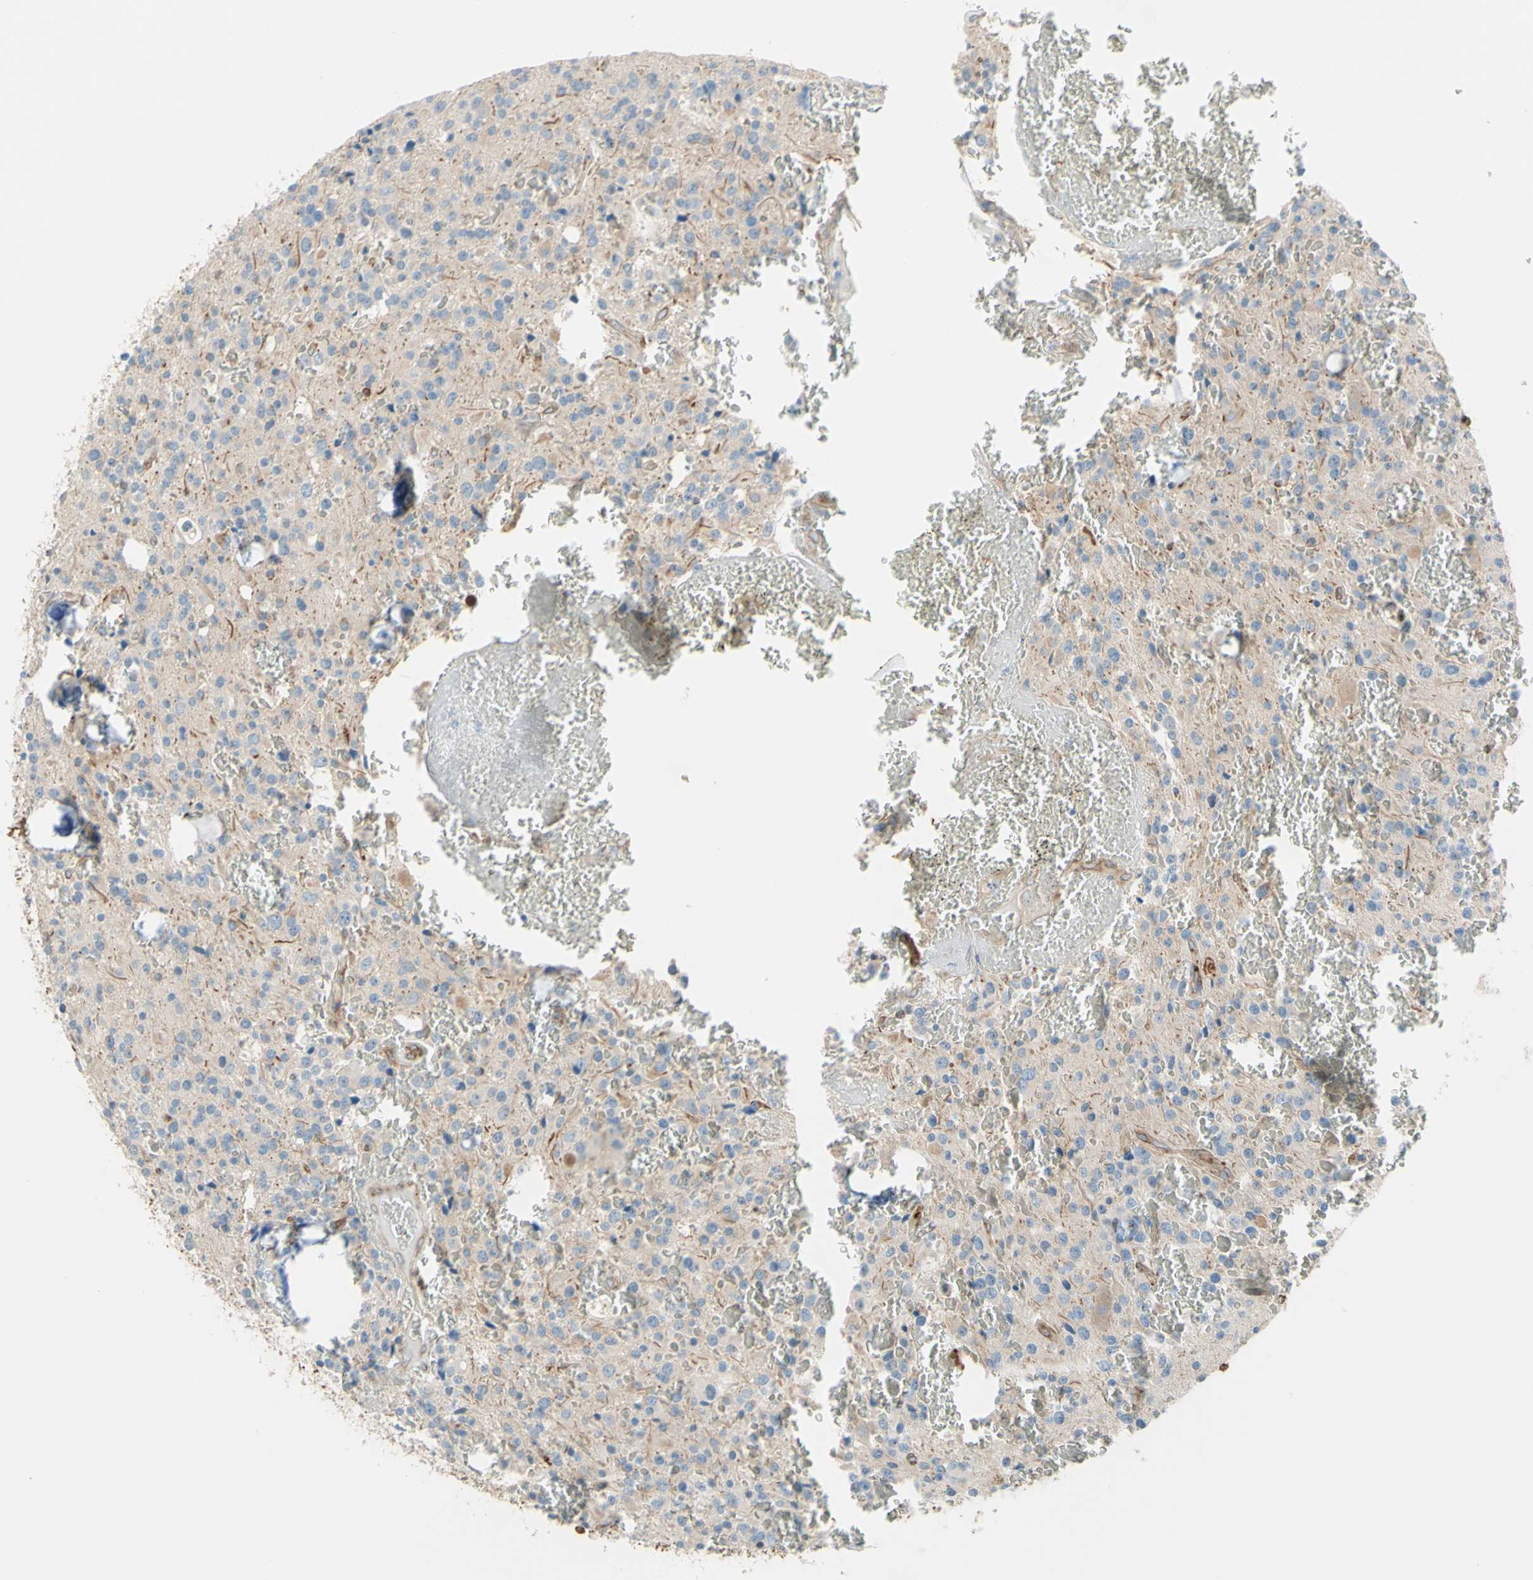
{"staining": {"intensity": "negative", "quantity": "none", "location": "none"}, "tissue": "glioma", "cell_type": "Tumor cells", "image_type": "cancer", "snomed": [{"axis": "morphology", "description": "Glioma, malignant, Low grade"}, {"axis": "topography", "description": "Brain"}], "caption": "Immunohistochemistry (IHC) image of glioma stained for a protein (brown), which reveals no positivity in tumor cells. Nuclei are stained in blue.", "gene": "TRAF2", "patient": {"sex": "male", "age": 58}}